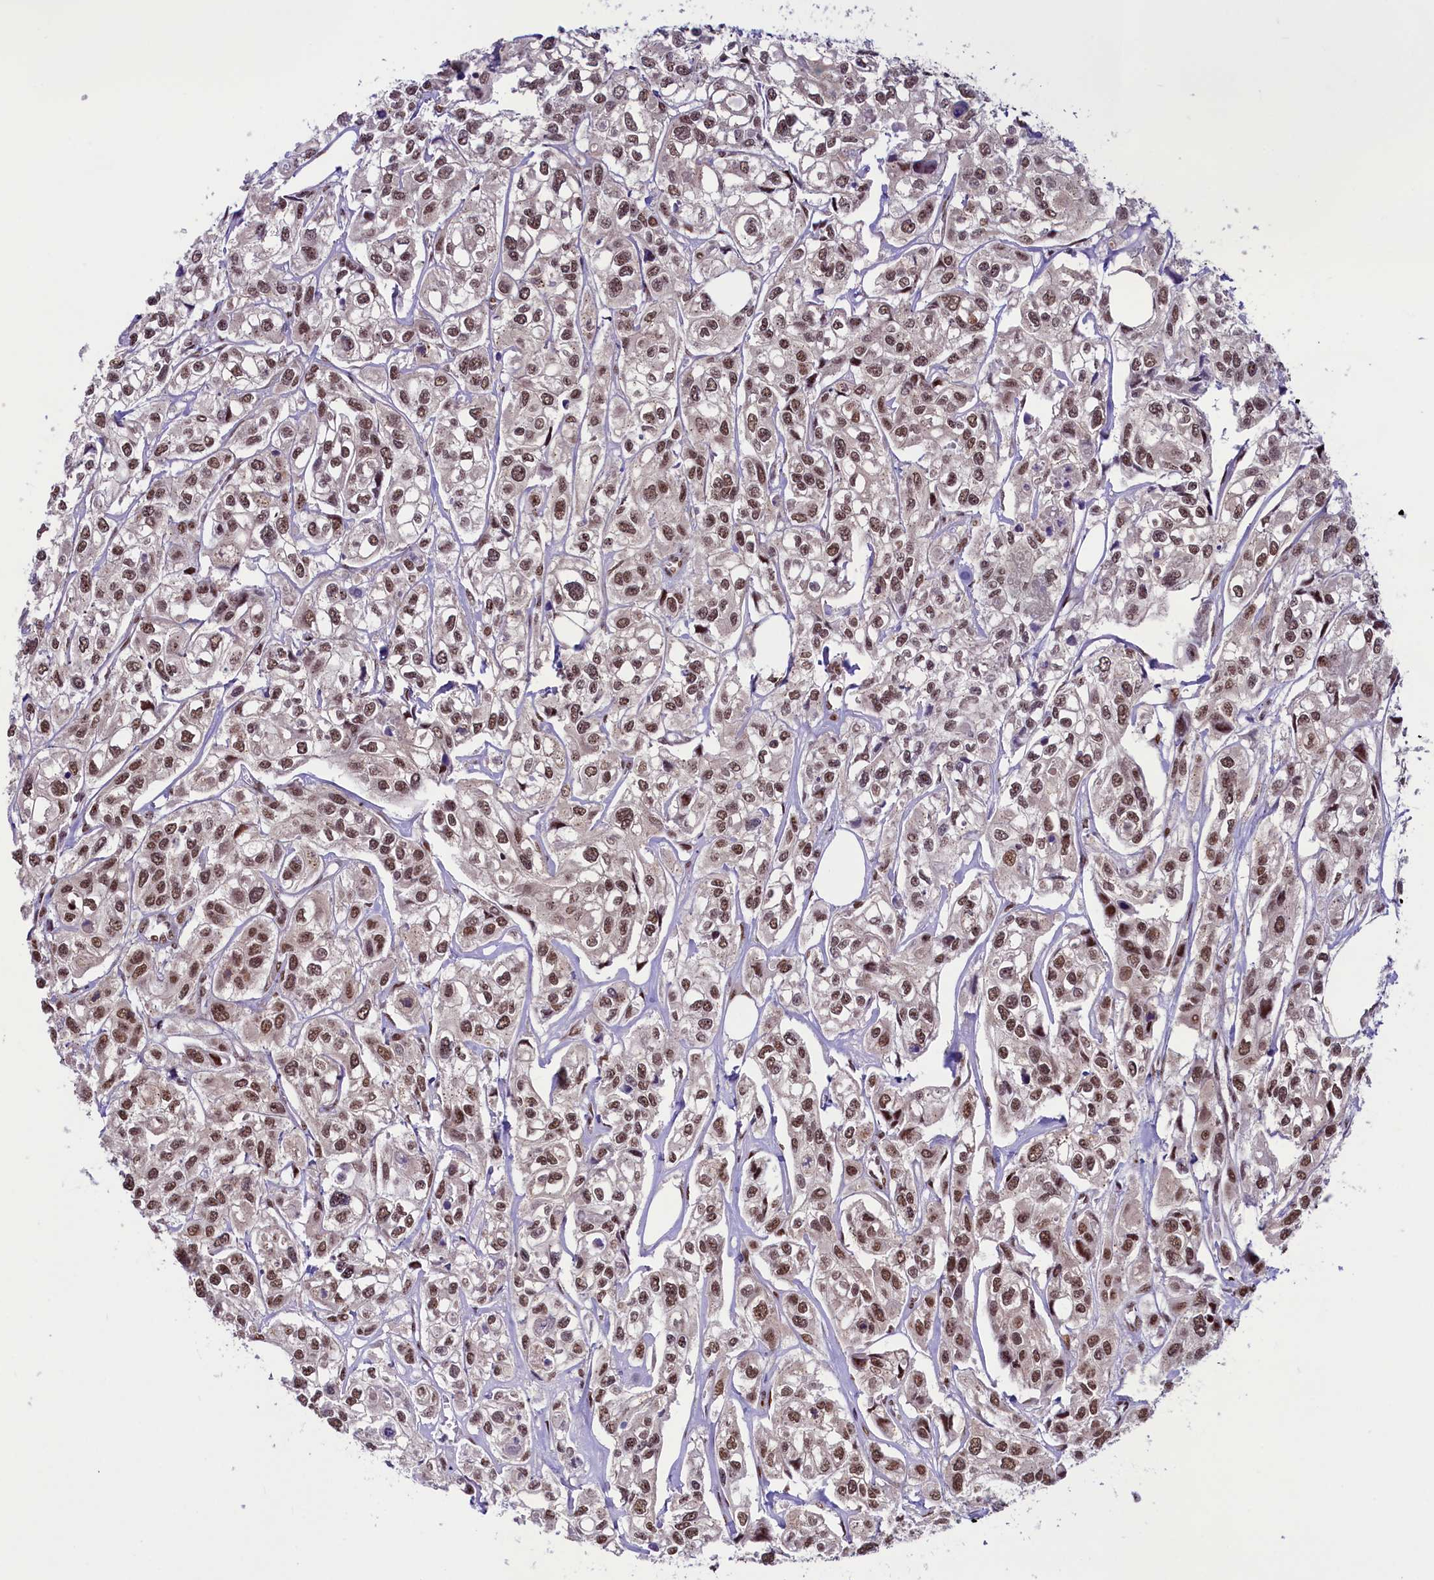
{"staining": {"intensity": "moderate", "quantity": ">75%", "location": "nuclear"}, "tissue": "urothelial cancer", "cell_type": "Tumor cells", "image_type": "cancer", "snomed": [{"axis": "morphology", "description": "Urothelial carcinoma, High grade"}, {"axis": "topography", "description": "Urinary bladder"}], "caption": "The immunohistochemical stain shows moderate nuclear expression in tumor cells of high-grade urothelial carcinoma tissue.", "gene": "ANKS3", "patient": {"sex": "male", "age": 67}}